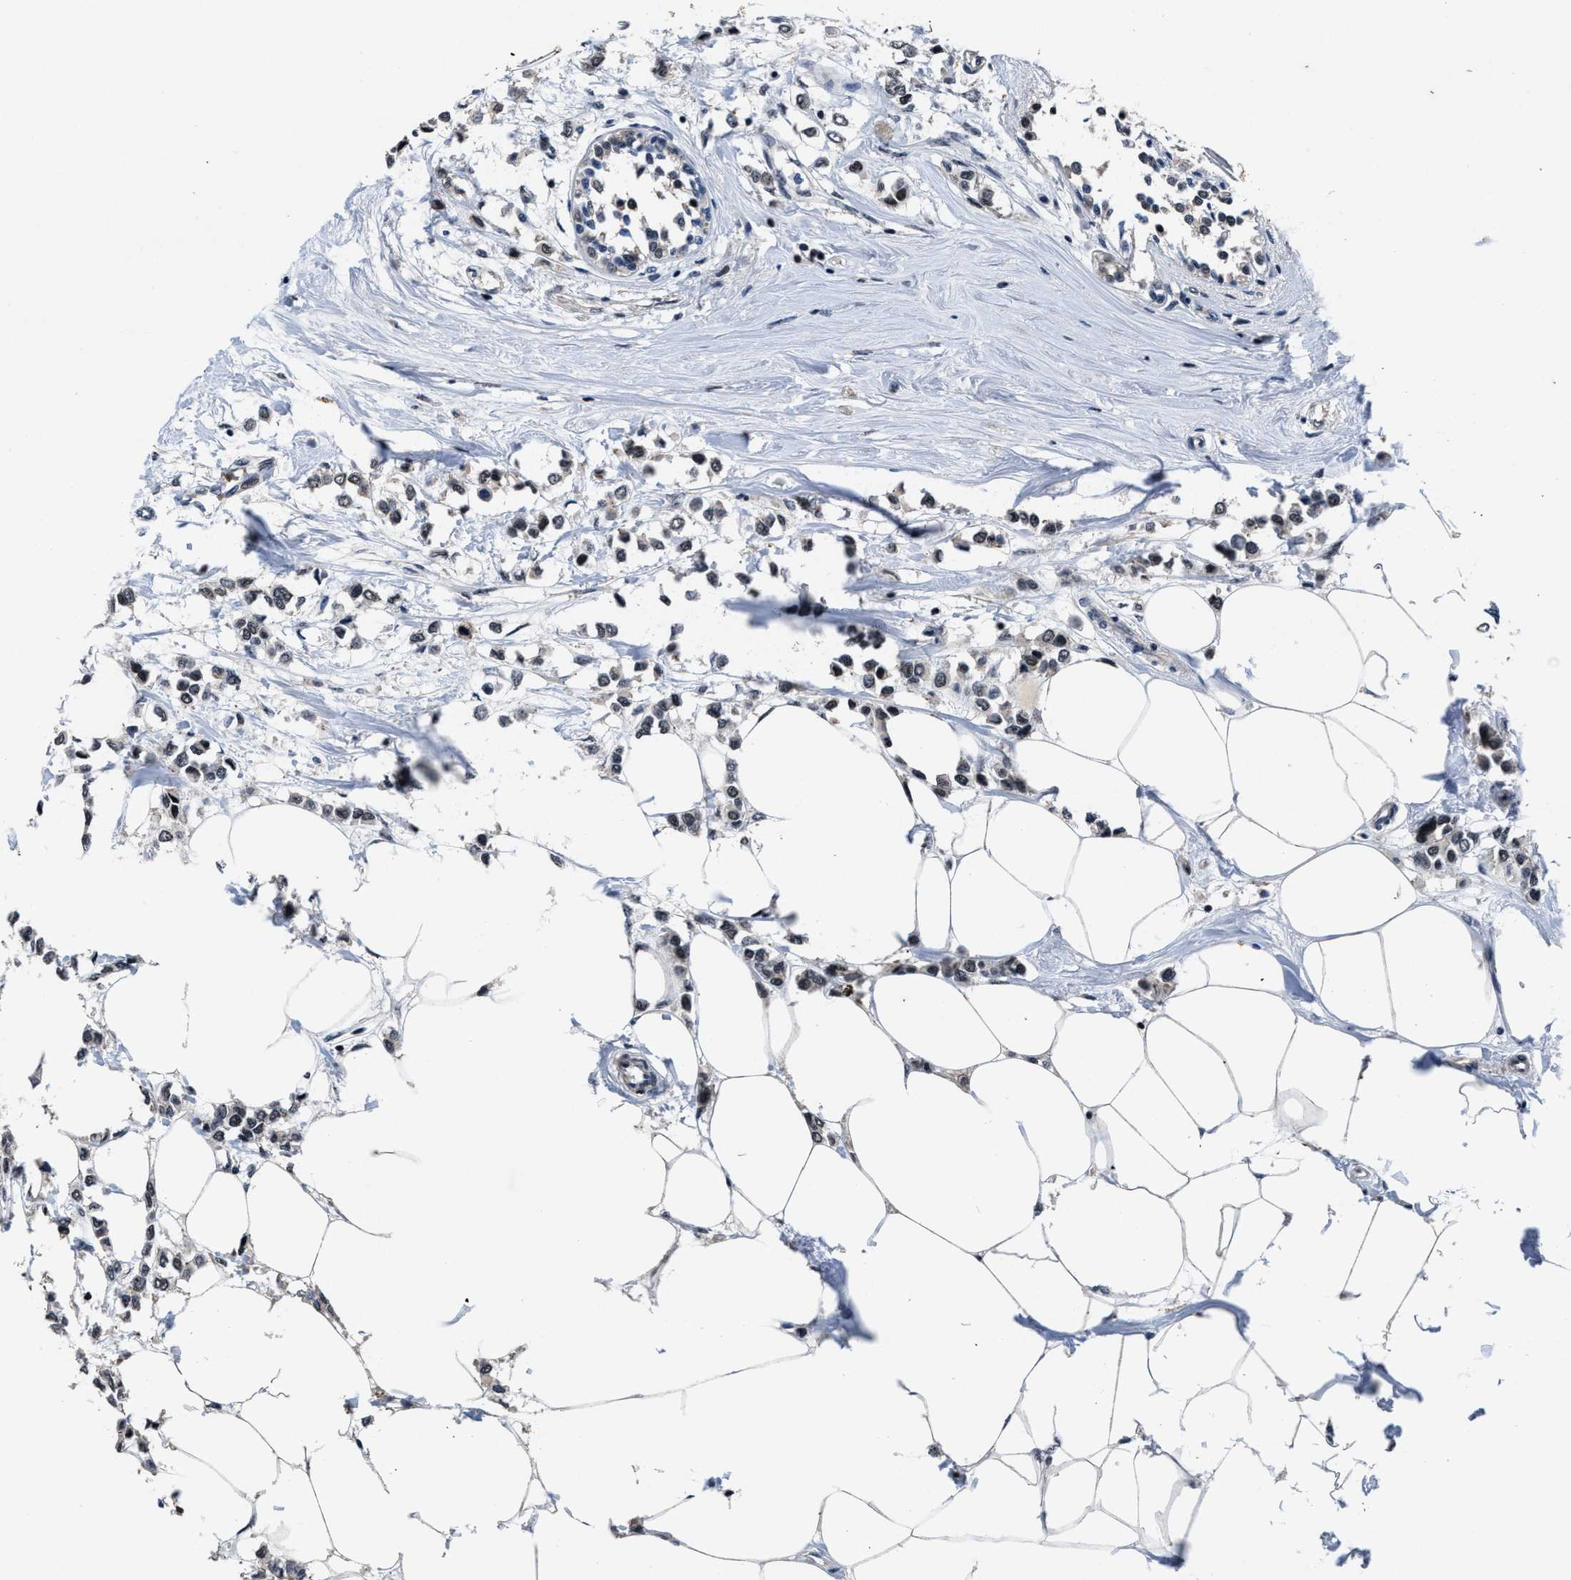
{"staining": {"intensity": "weak", "quantity": "25%-75%", "location": "nuclear"}, "tissue": "breast cancer", "cell_type": "Tumor cells", "image_type": "cancer", "snomed": [{"axis": "morphology", "description": "Lobular carcinoma"}, {"axis": "topography", "description": "Breast"}], "caption": "Brown immunohistochemical staining in human breast cancer reveals weak nuclear positivity in about 25%-75% of tumor cells.", "gene": "ZNF233", "patient": {"sex": "female", "age": 51}}